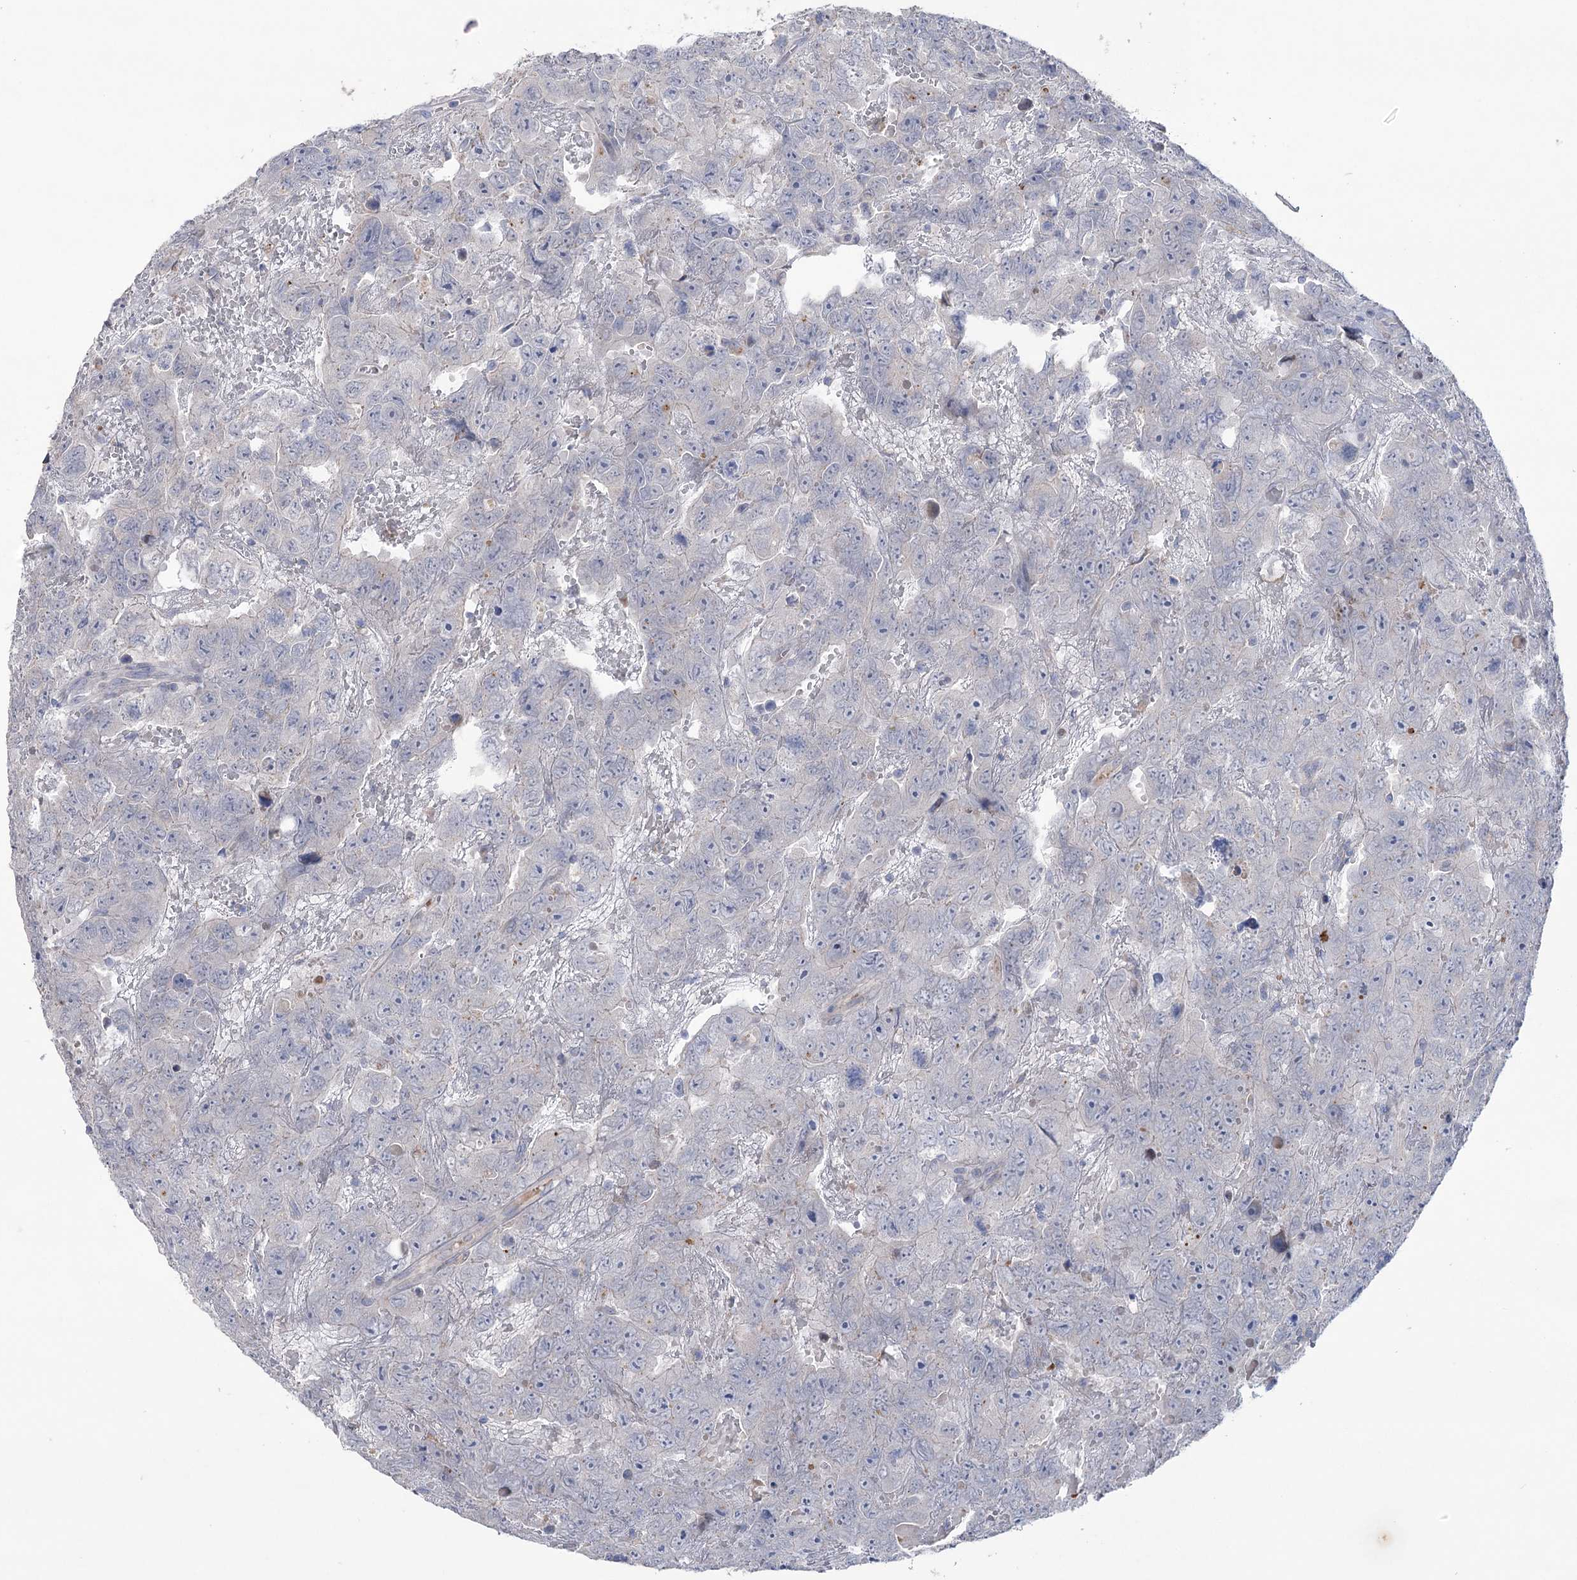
{"staining": {"intensity": "negative", "quantity": "none", "location": "none"}, "tissue": "testis cancer", "cell_type": "Tumor cells", "image_type": "cancer", "snomed": [{"axis": "morphology", "description": "Carcinoma, Embryonal, NOS"}, {"axis": "topography", "description": "Testis"}], "caption": "Micrograph shows no significant protein positivity in tumor cells of embryonal carcinoma (testis).", "gene": "MTCH2", "patient": {"sex": "male", "age": 45}}